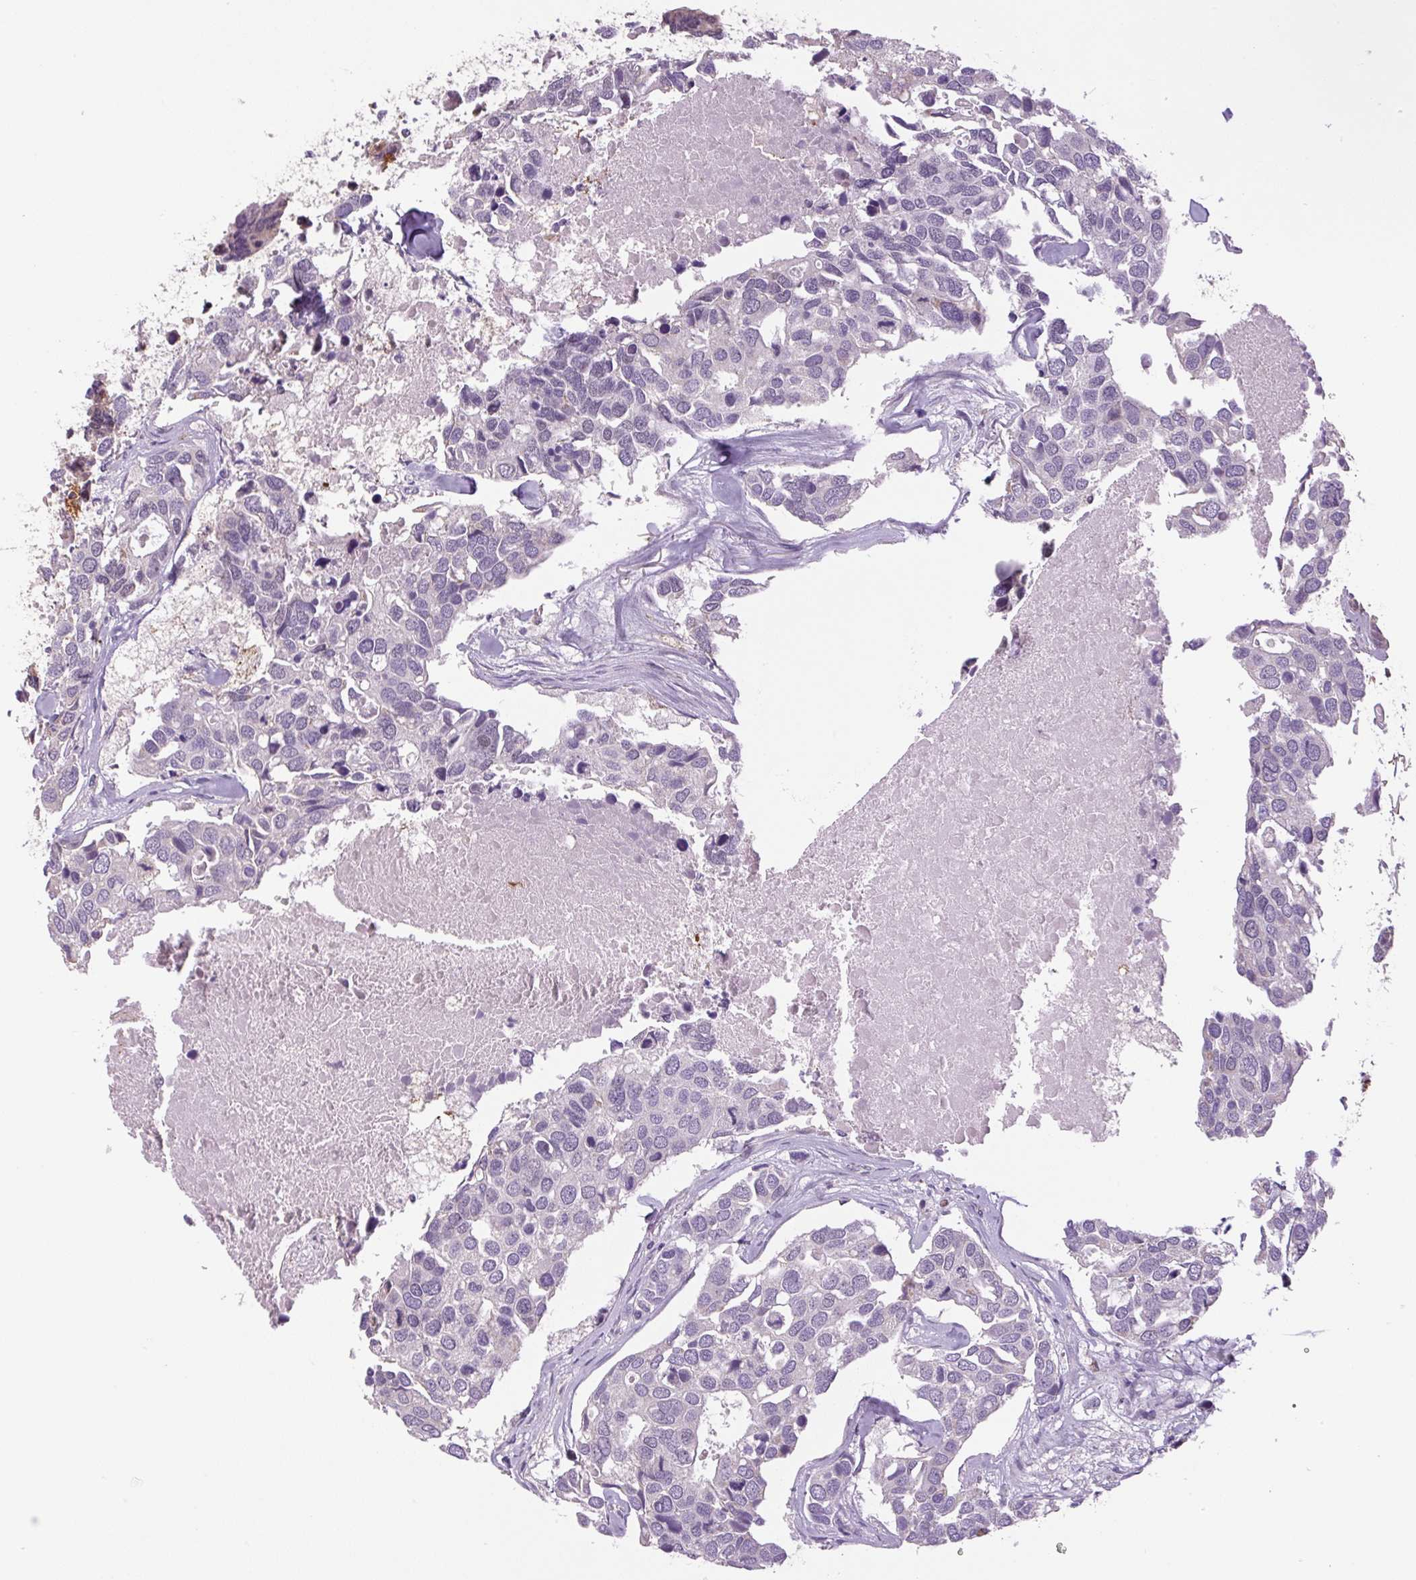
{"staining": {"intensity": "negative", "quantity": "none", "location": "none"}, "tissue": "breast cancer", "cell_type": "Tumor cells", "image_type": "cancer", "snomed": [{"axis": "morphology", "description": "Duct carcinoma"}, {"axis": "topography", "description": "Breast"}], "caption": "Infiltrating ductal carcinoma (breast) was stained to show a protein in brown. There is no significant positivity in tumor cells. (DAB IHC with hematoxylin counter stain).", "gene": "SGF29", "patient": {"sex": "female", "age": 83}}